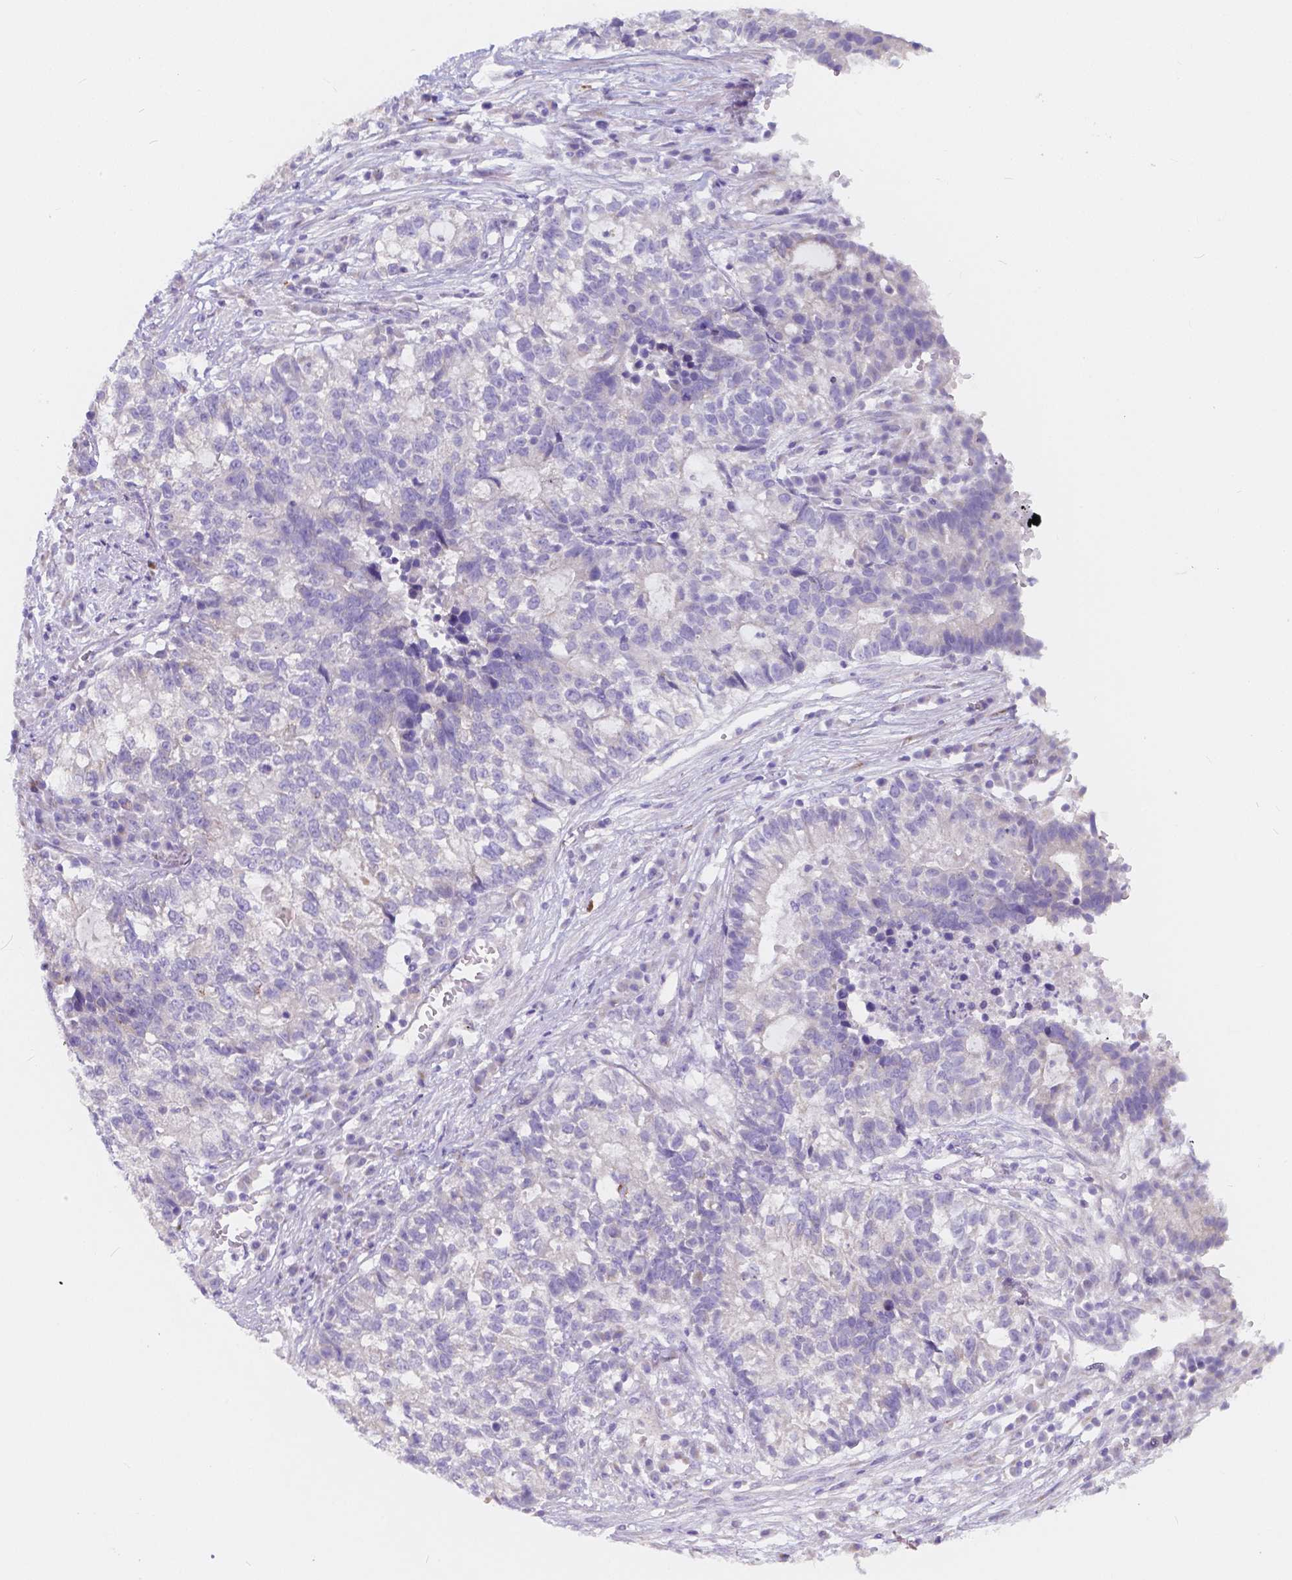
{"staining": {"intensity": "negative", "quantity": "none", "location": "none"}, "tissue": "lung cancer", "cell_type": "Tumor cells", "image_type": "cancer", "snomed": [{"axis": "morphology", "description": "Adenocarcinoma, NOS"}, {"axis": "topography", "description": "Lung"}], "caption": "Histopathology image shows no significant protein staining in tumor cells of lung cancer.", "gene": "RNF186", "patient": {"sex": "male", "age": 57}}